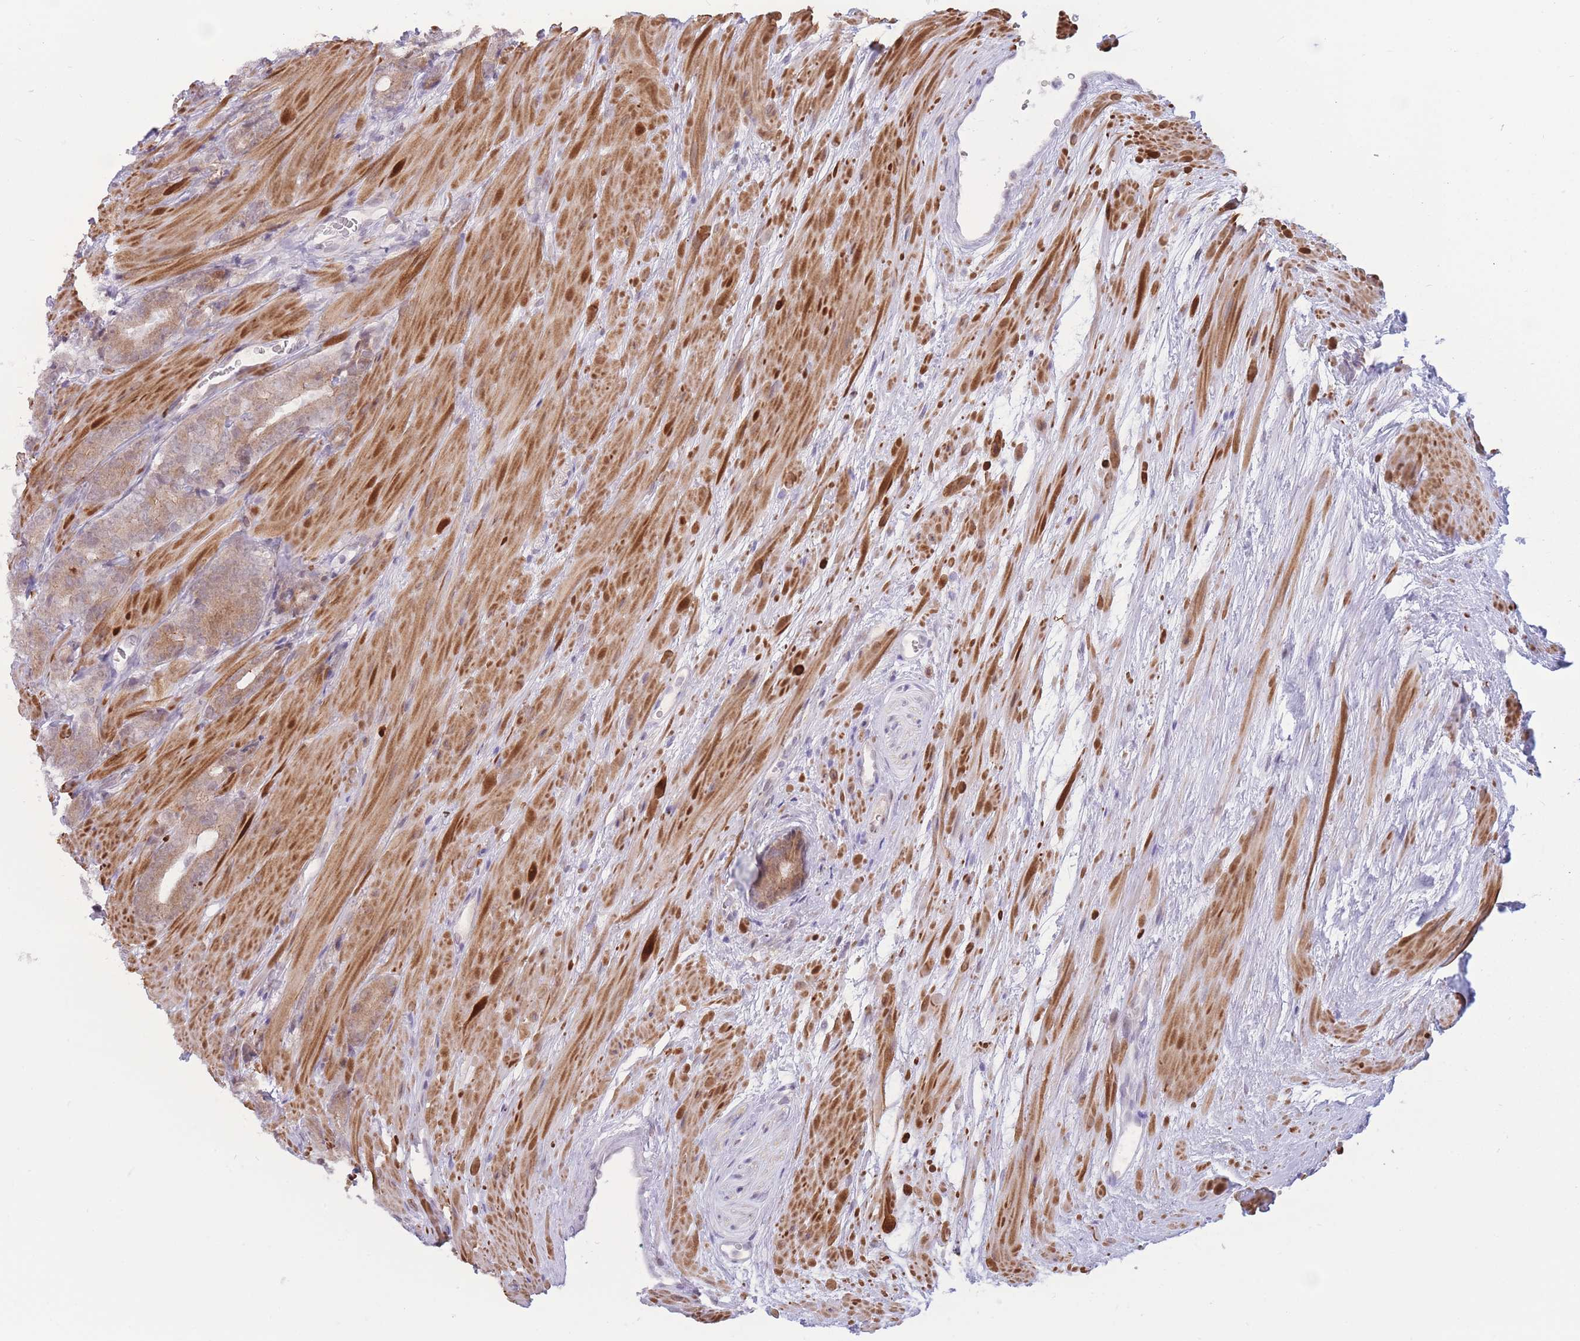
{"staining": {"intensity": "weak", "quantity": "25%-75%", "location": "cytoplasmic/membranous"}, "tissue": "prostate cancer", "cell_type": "Tumor cells", "image_type": "cancer", "snomed": [{"axis": "morphology", "description": "Adenocarcinoma, High grade"}, {"axis": "topography", "description": "Prostate"}], "caption": "Immunohistochemistry histopathology image of human prostate high-grade adenocarcinoma stained for a protein (brown), which demonstrates low levels of weak cytoplasmic/membranous staining in approximately 25%-75% of tumor cells.", "gene": "ADD2", "patient": {"sex": "male", "age": 62}}